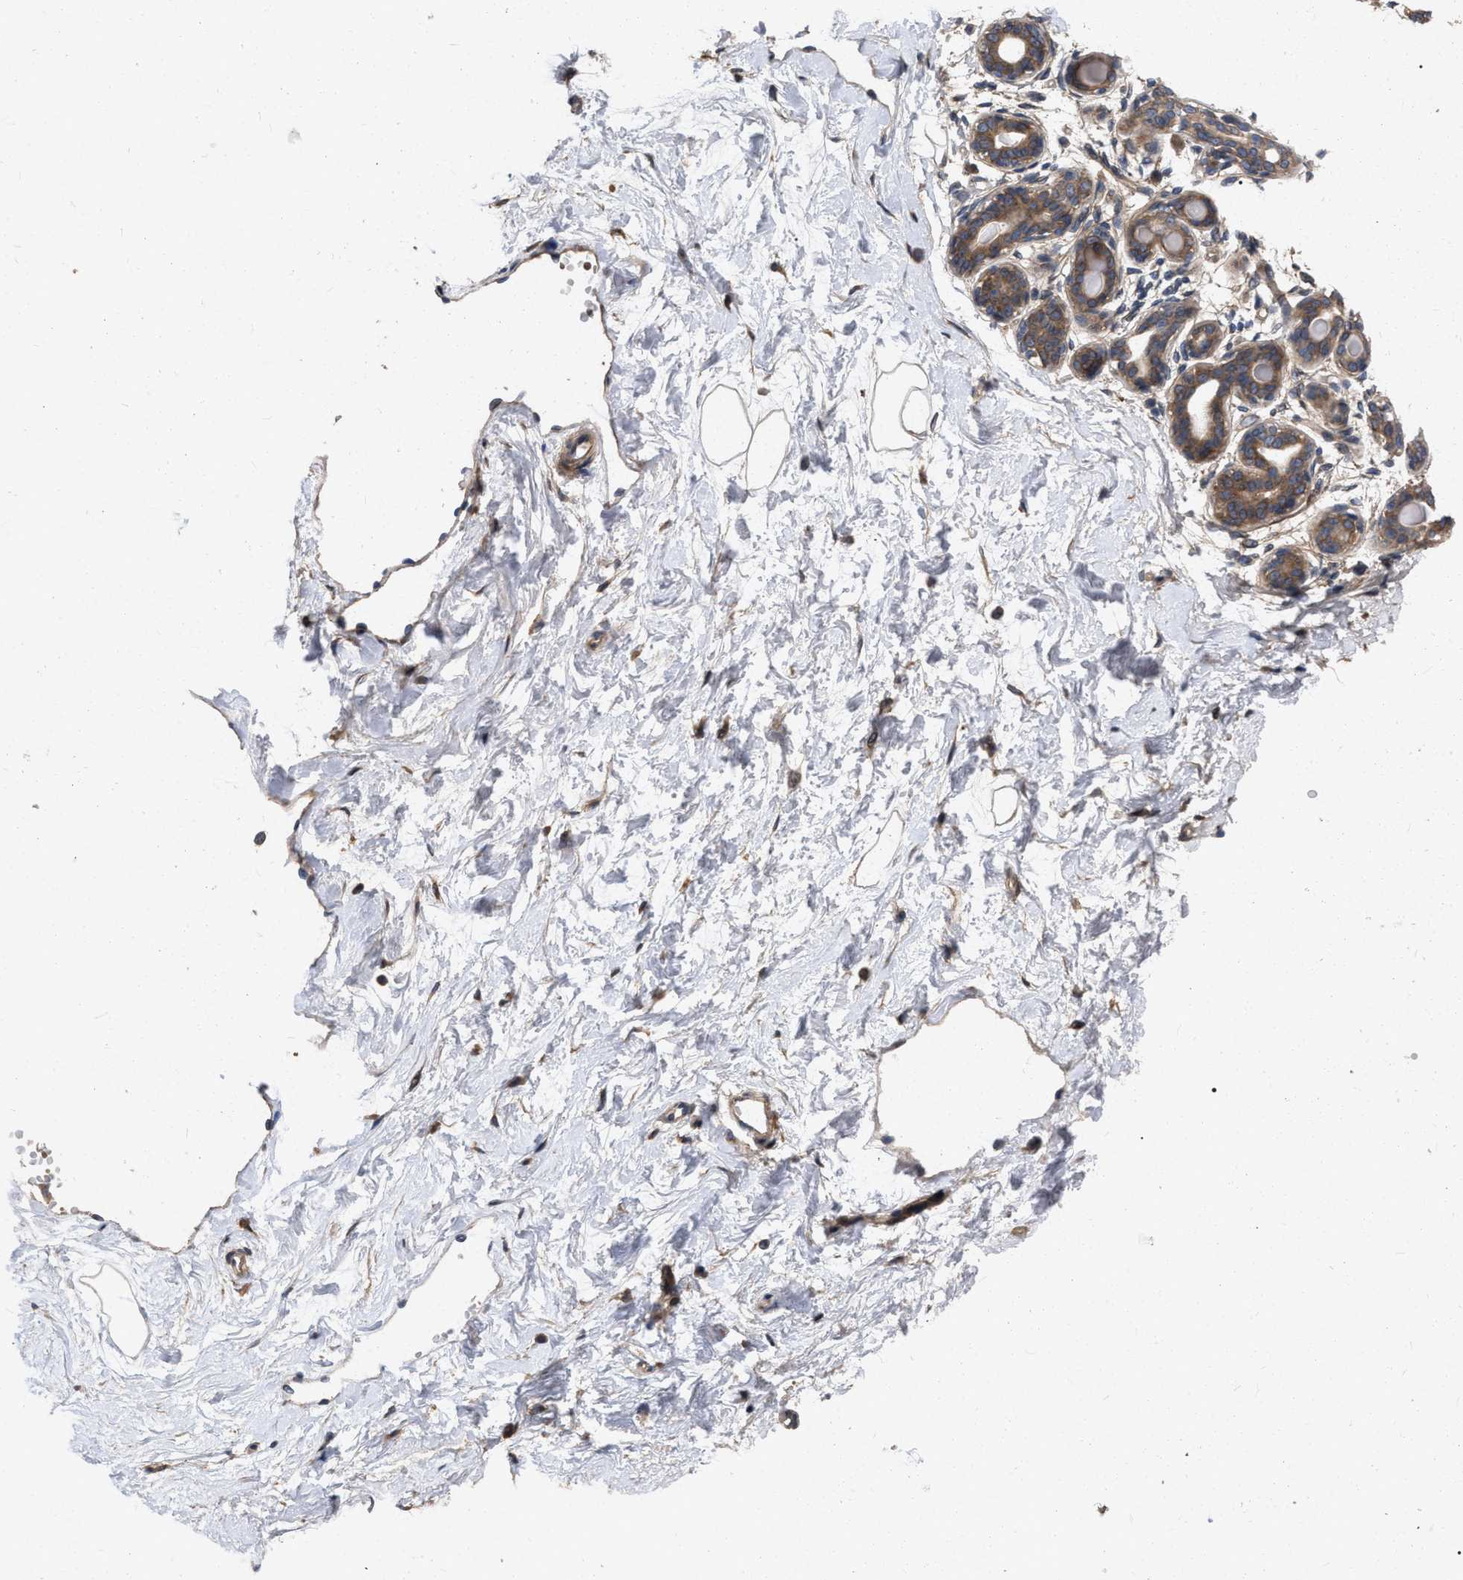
{"staining": {"intensity": "weak", "quantity": "<25%", "location": "cytoplasmic/membranous"}, "tissue": "breast", "cell_type": "Adipocytes", "image_type": "normal", "snomed": [{"axis": "morphology", "description": "Normal tissue, NOS"}, {"axis": "topography", "description": "Breast"}], "caption": "Immunohistochemical staining of normal human breast demonstrates no significant staining in adipocytes.", "gene": "CDKN2C", "patient": {"sex": "female", "age": 45}}